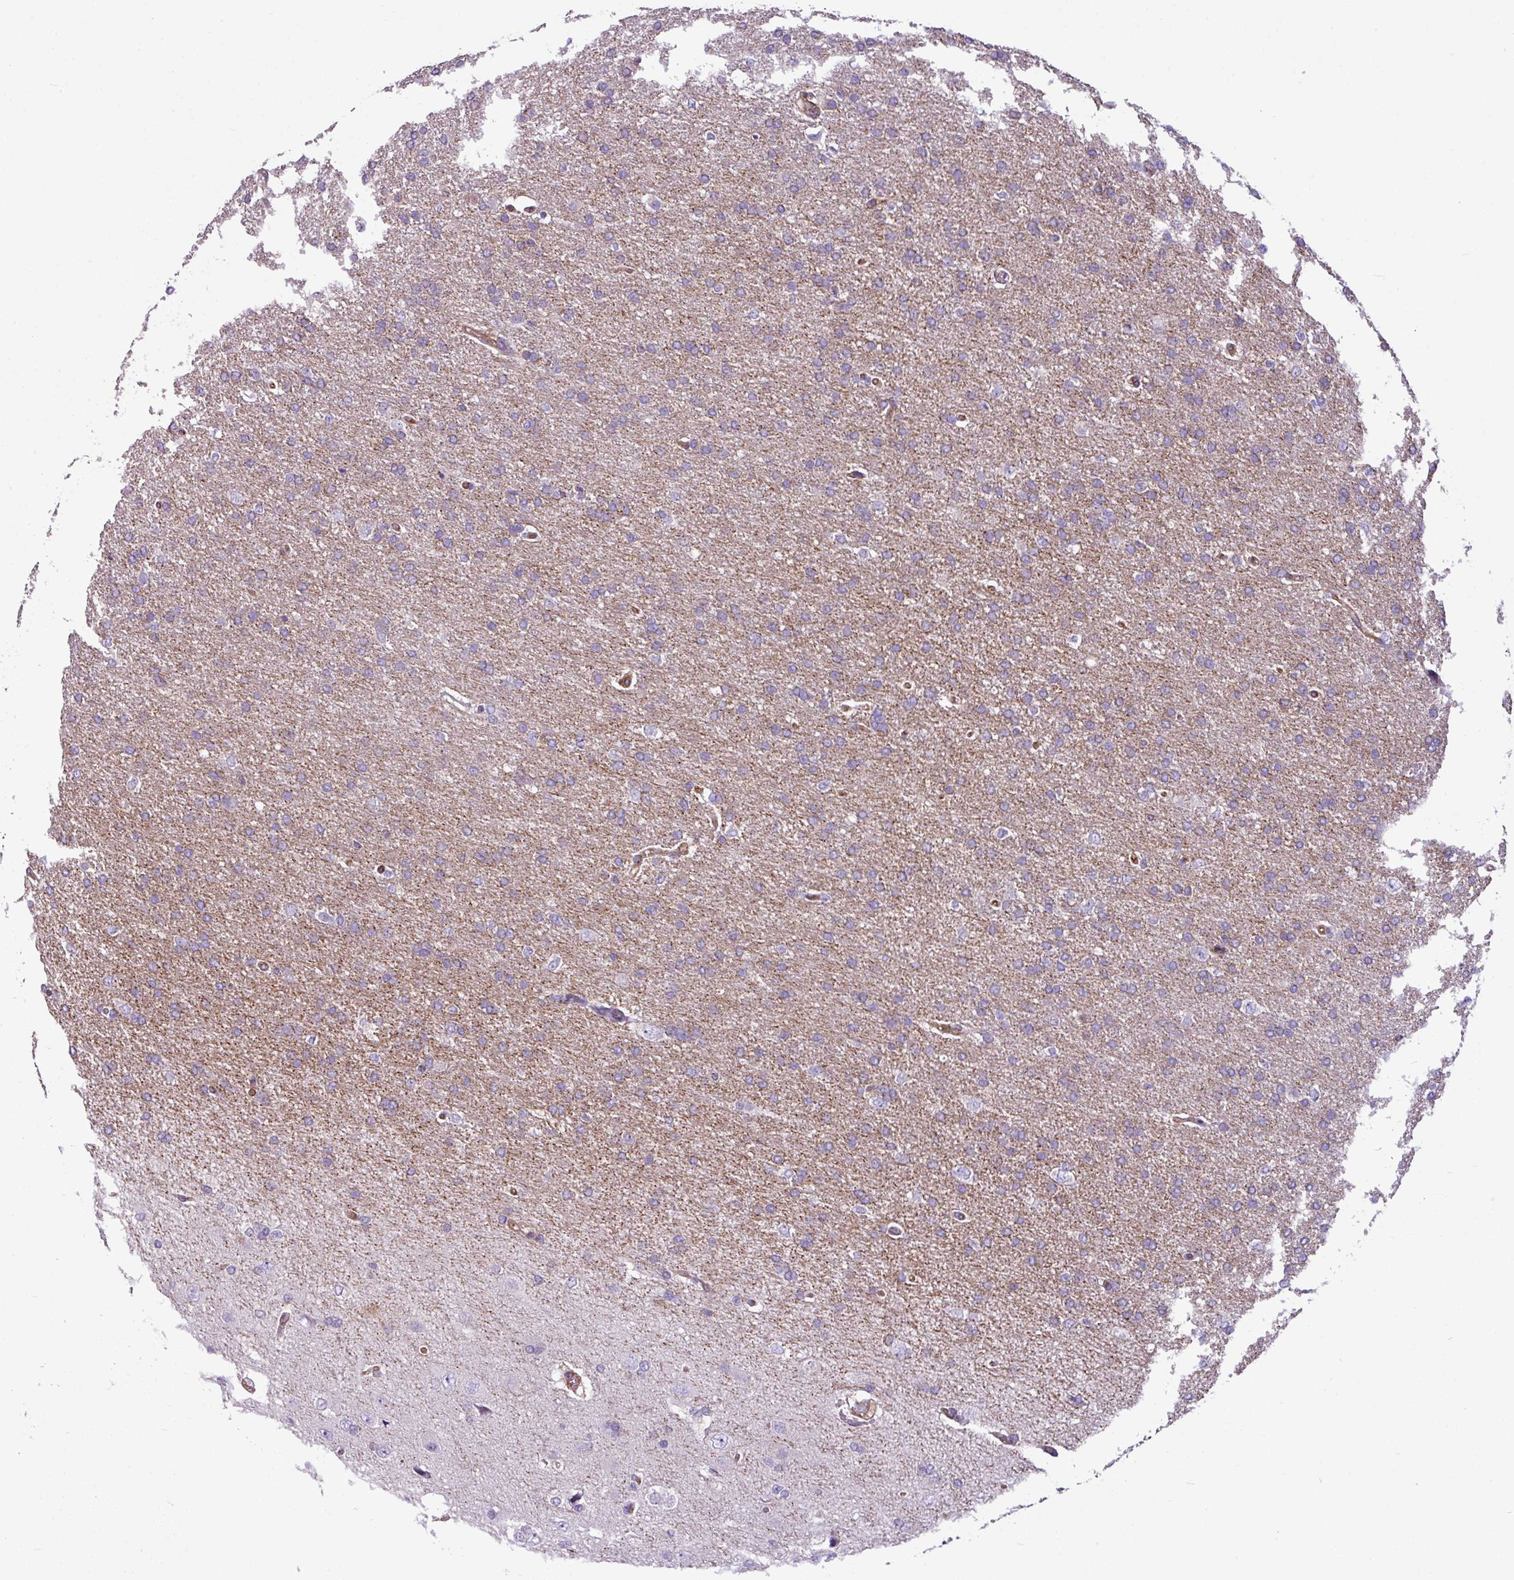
{"staining": {"intensity": "negative", "quantity": "none", "location": "none"}, "tissue": "glioma", "cell_type": "Tumor cells", "image_type": "cancer", "snomed": [{"axis": "morphology", "description": "Glioma, malignant, High grade"}, {"axis": "topography", "description": "Brain"}], "caption": "DAB (3,3'-diaminobenzidine) immunohistochemical staining of glioma demonstrates no significant staining in tumor cells.", "gene": "XNDC1N", "patient": {"sex": "male", "age": 72}}